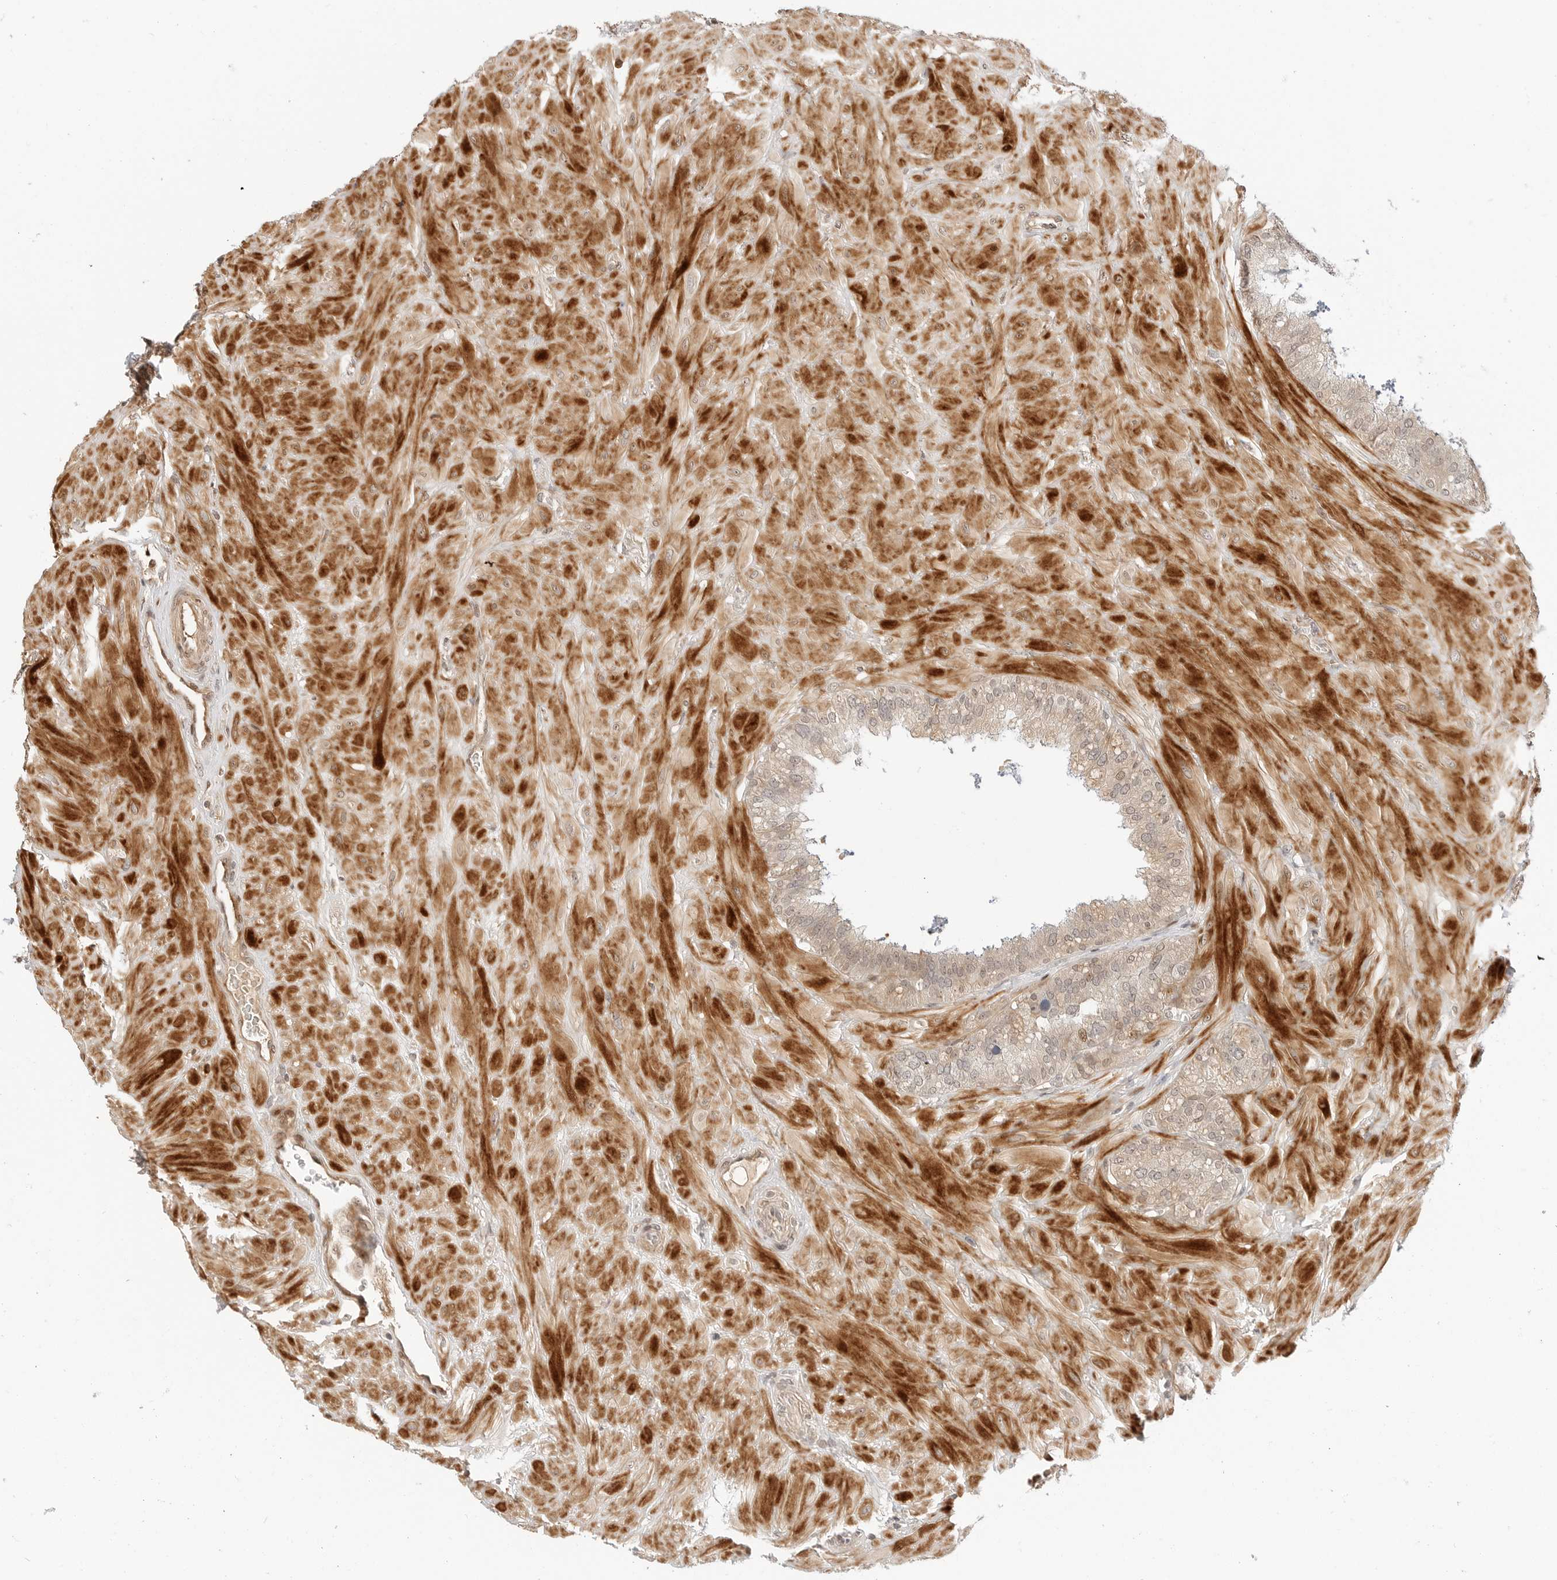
{"staining": {"intensity": "weak", "quantity": "<25%", "location": "nuclear"}, "tissue": "seminal vesicle", "cell_type": "Glandular cells", "image_type": "normal", "snomed": [{"axis": "morphology", "description": "Normal tissue, NOS"}, {"axis": "topography", "description": "Prostate"}, {"axis": "topography", "description": "Seminal veicle"}], "caption": "This is an immunohistochemistry (IHC) image of benign seminal vesicle. There is no expression in glandular cells.", "gene": "GEM", "patient": {"sex": "male", "age": 51}}